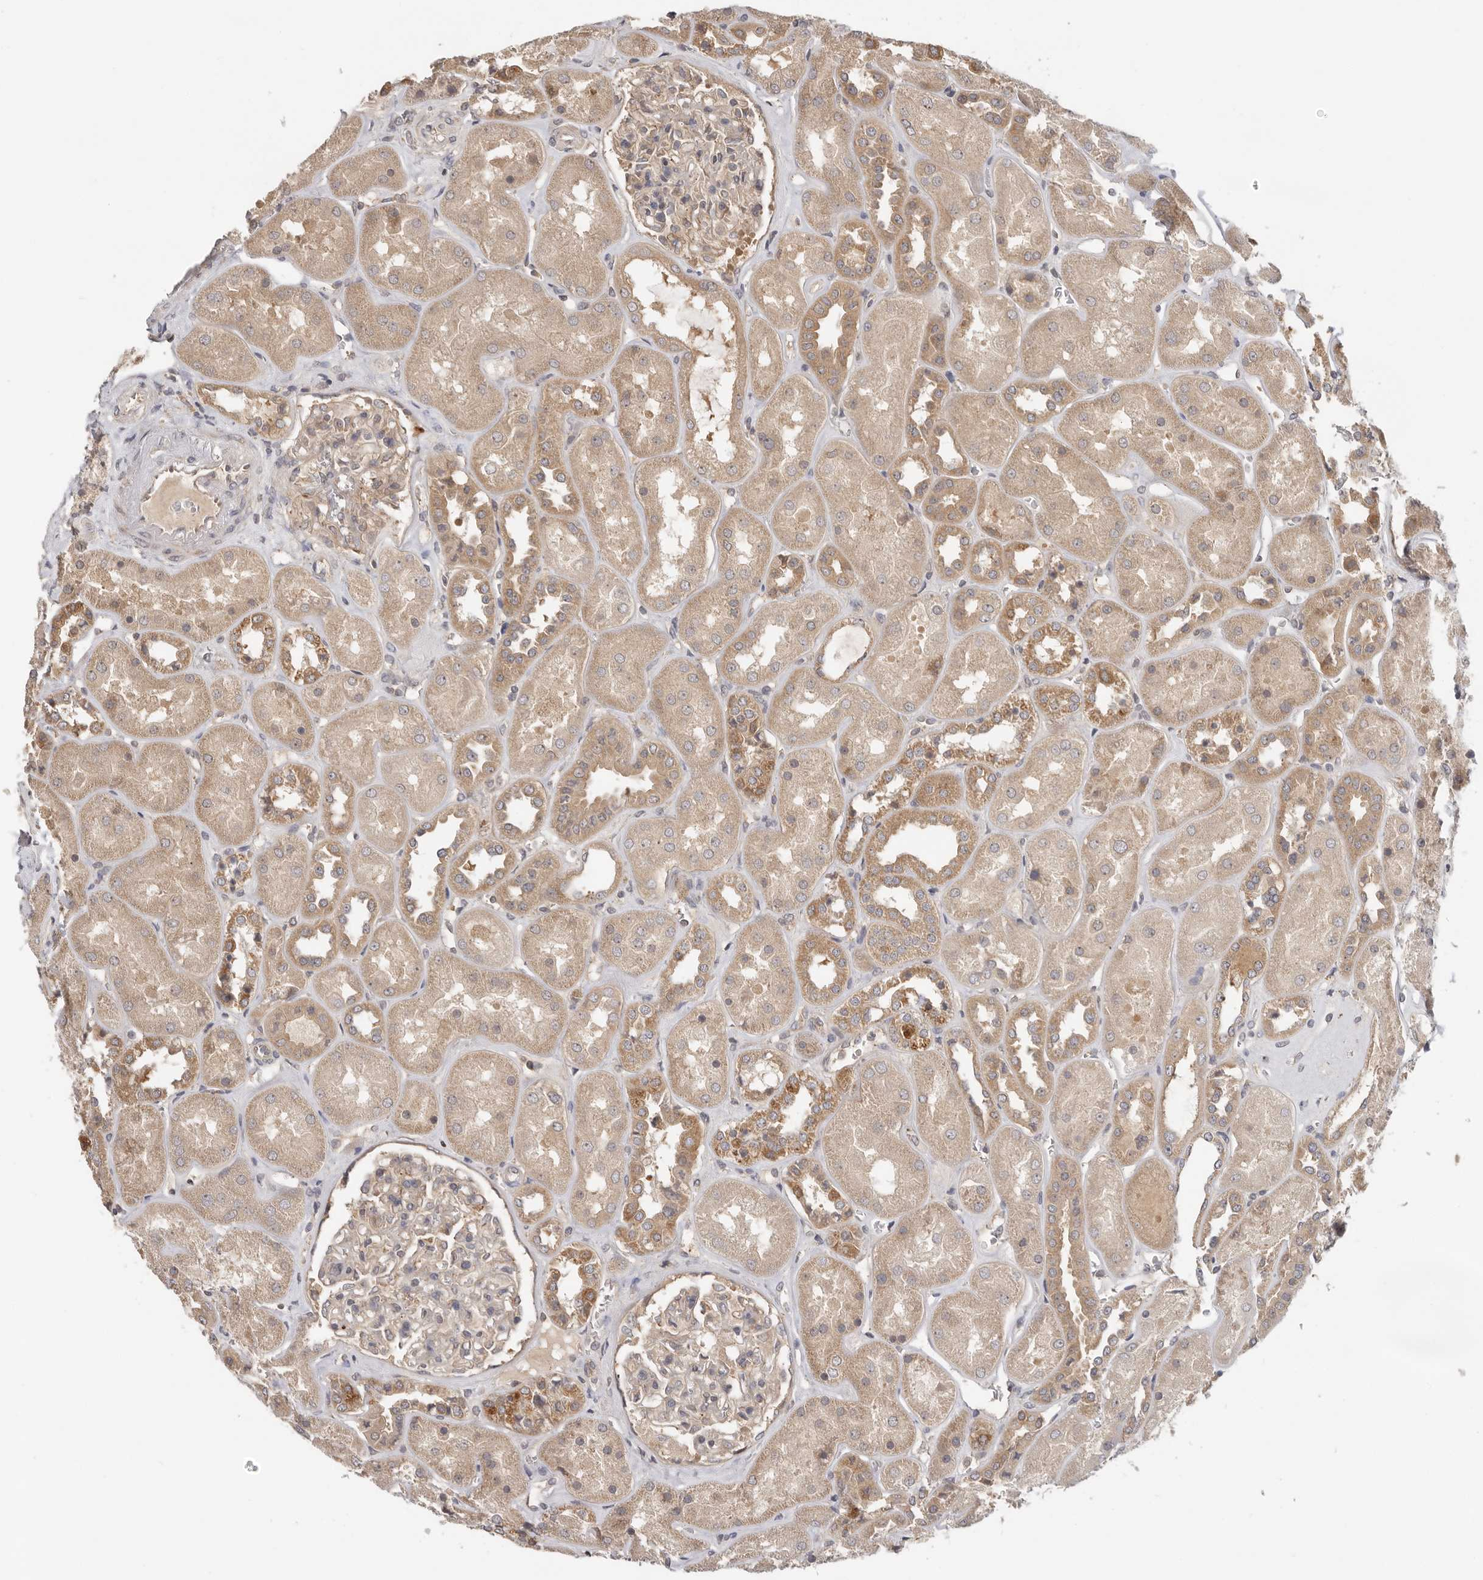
{"staining": {"intensity": "weak", "quantity": ">75%", "location": "cytoplasmic/membranous"}, "tissue": "kidney", "cell_type": "Cells in glomeruli", "image_type": "normal", "snomed": [{"axis": "morphology", "description": "Normal tissue, NOS"}, {"axis": "topography", "description": "Kidney"}], "caption": "This photomicrograph demonstrates benign kidney stained with immunohistochemistry (IHC) to label a protein in brown. The cytoplasmic/membranous of cells in glomeruli show weak positivity for the protein. Nuclei are counter-stained blue.", "gene": "PPP1R42", "patient": {"sex": "male", "age": 70}}